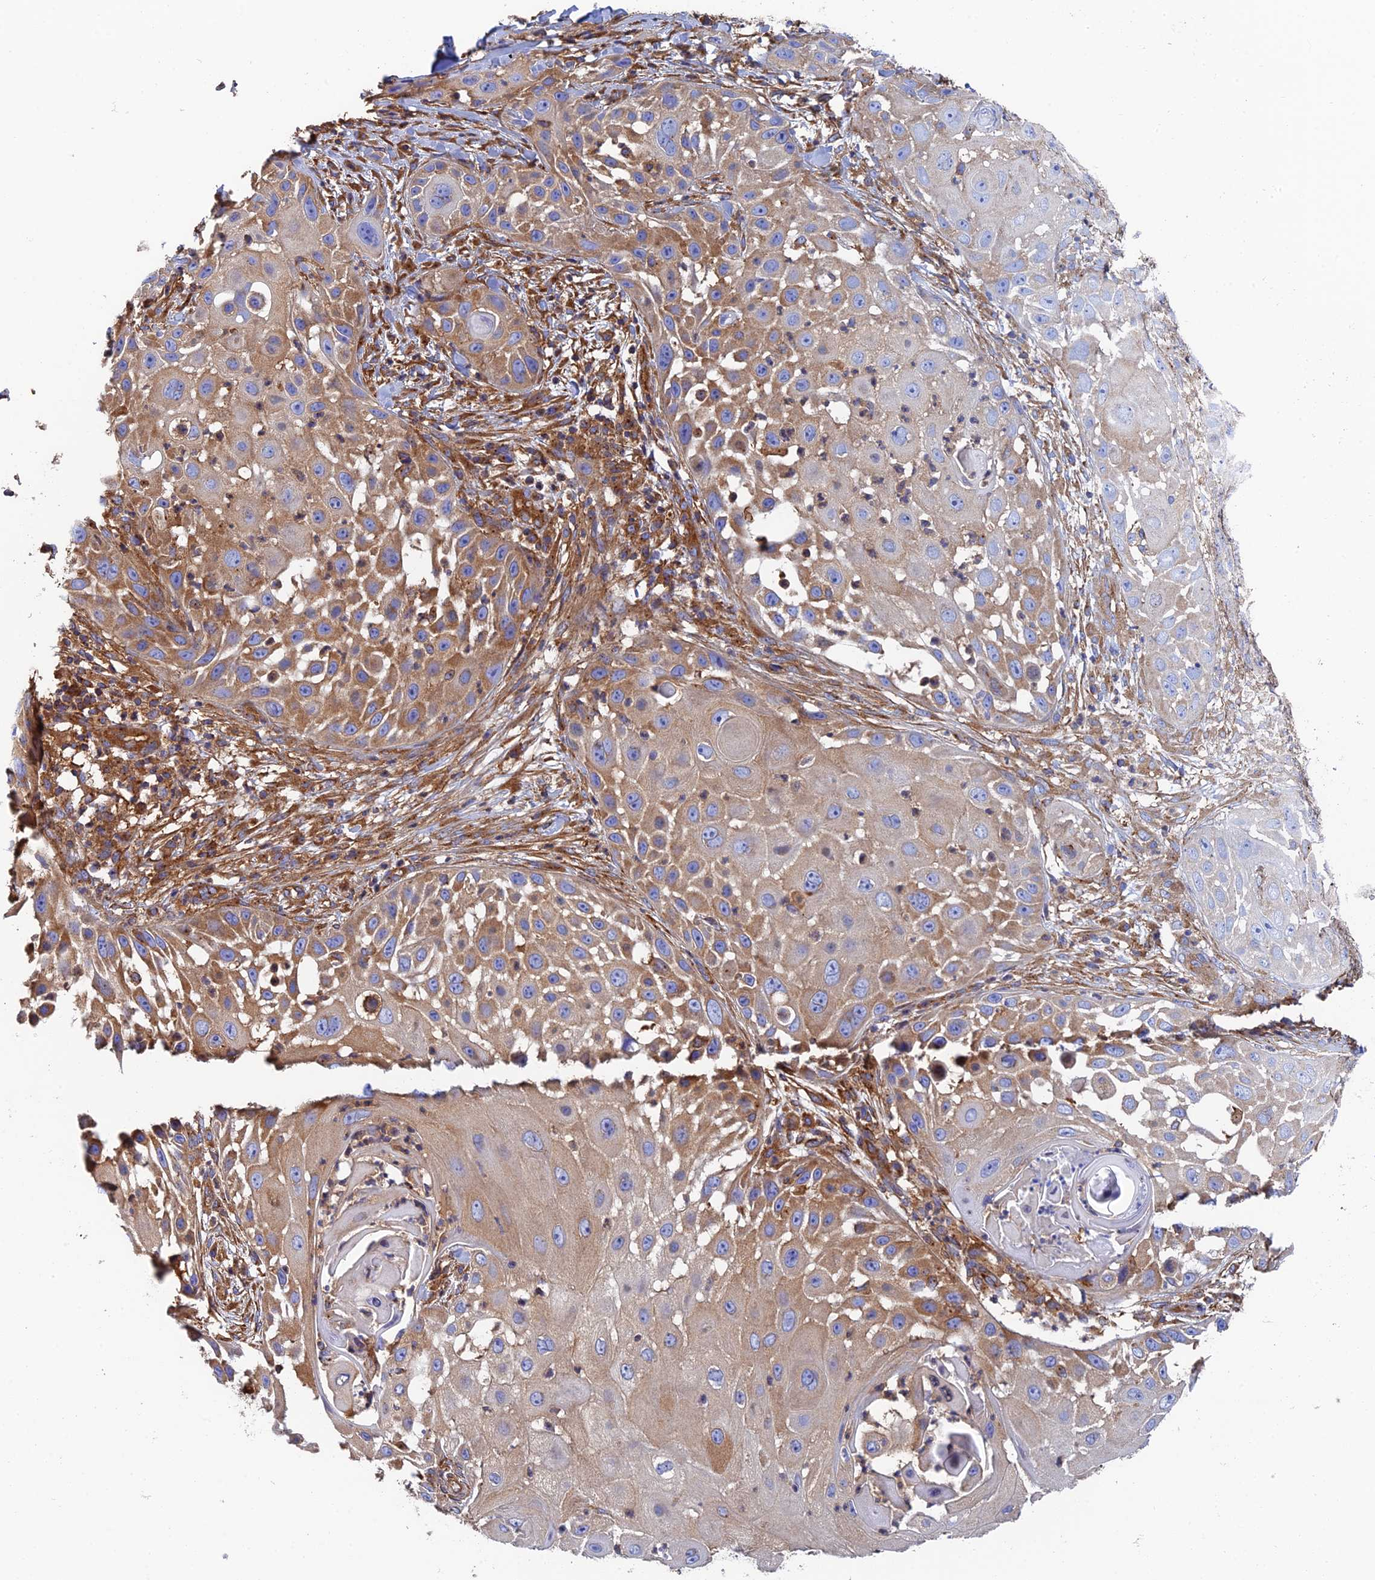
{"staining": {"intensity": "moderate", "quantity": ">75%", "location": "cytoplasmic/membranous"}, "tissue": "skin cancer", "cell_type": "Tumor cells", "image_type": "cancer", "snomed": [{"axis": "morphology", "description": "Squamous cell carcinoma, NOS"}, {"axis": "topography", "description": "Skin"}], "caption": "This photomicrograph reveals immunohistochemistry (IHC) staining of human squamous cell carcinoma (skin), with medium moderate cytoplasmic/membranous expression in approximately >75% of tumor cells.", "gene": "DCTN2", "patient": {"sex": "female", "age": 44}}